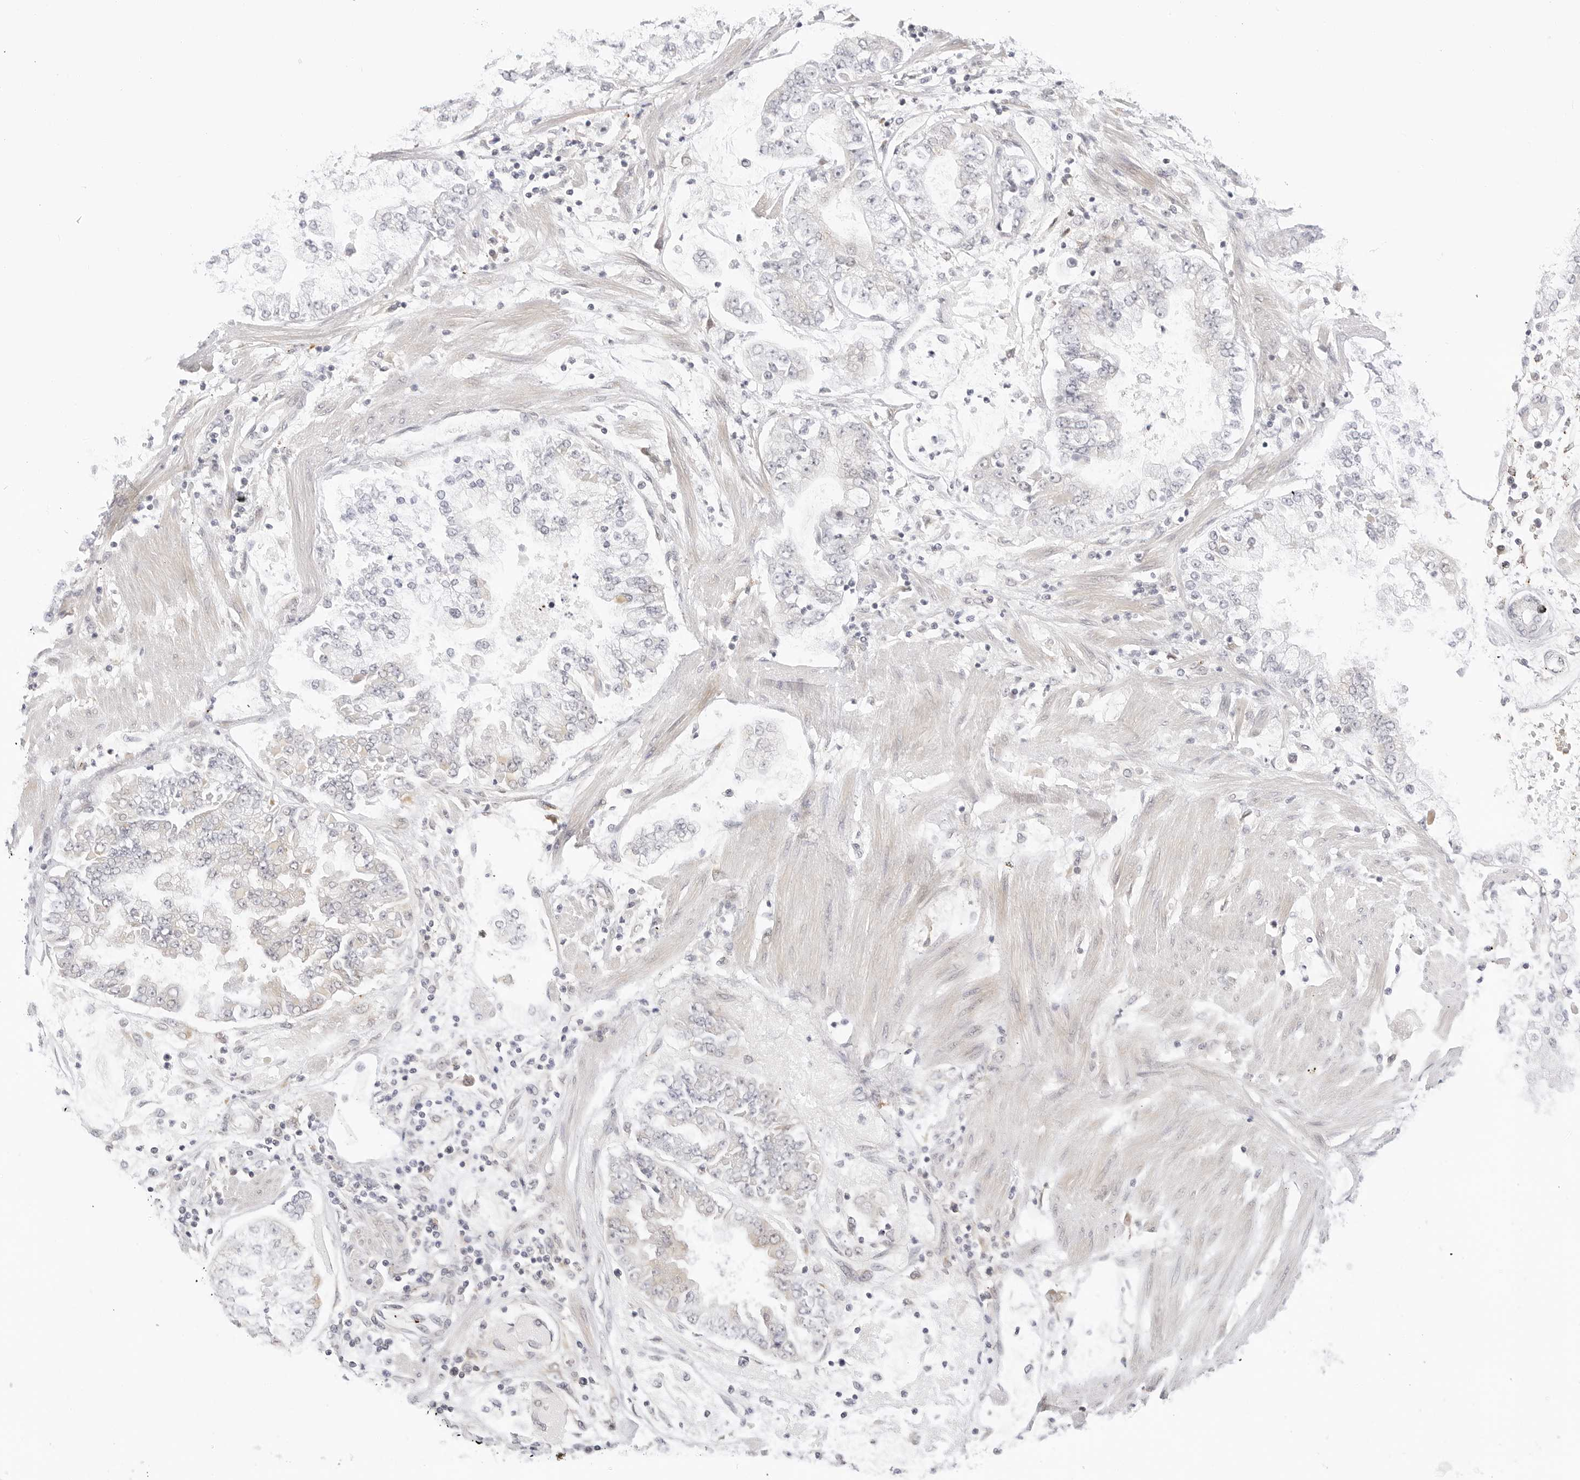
{"staining": {"intensity": "negative", "quantity": "none", "location": "none"}, "tissue": "stomach cancer", "cell_type": "Tumor cells", "image_type": "cancer", "snomed": [{"axis": "morphology", "description": "Adenocarcinoma, NOS"}, {"axis": "topography", "description": "Stomach"}], "caption": "High power microscopy photomicrograph of an immunohistochemistry (IHC) histopathology image of stomach adenocarcinoma, revealing no significant expression in tumor cells.", "gene": "TCP1", "patient": {"sex": "male", "age": 76}}